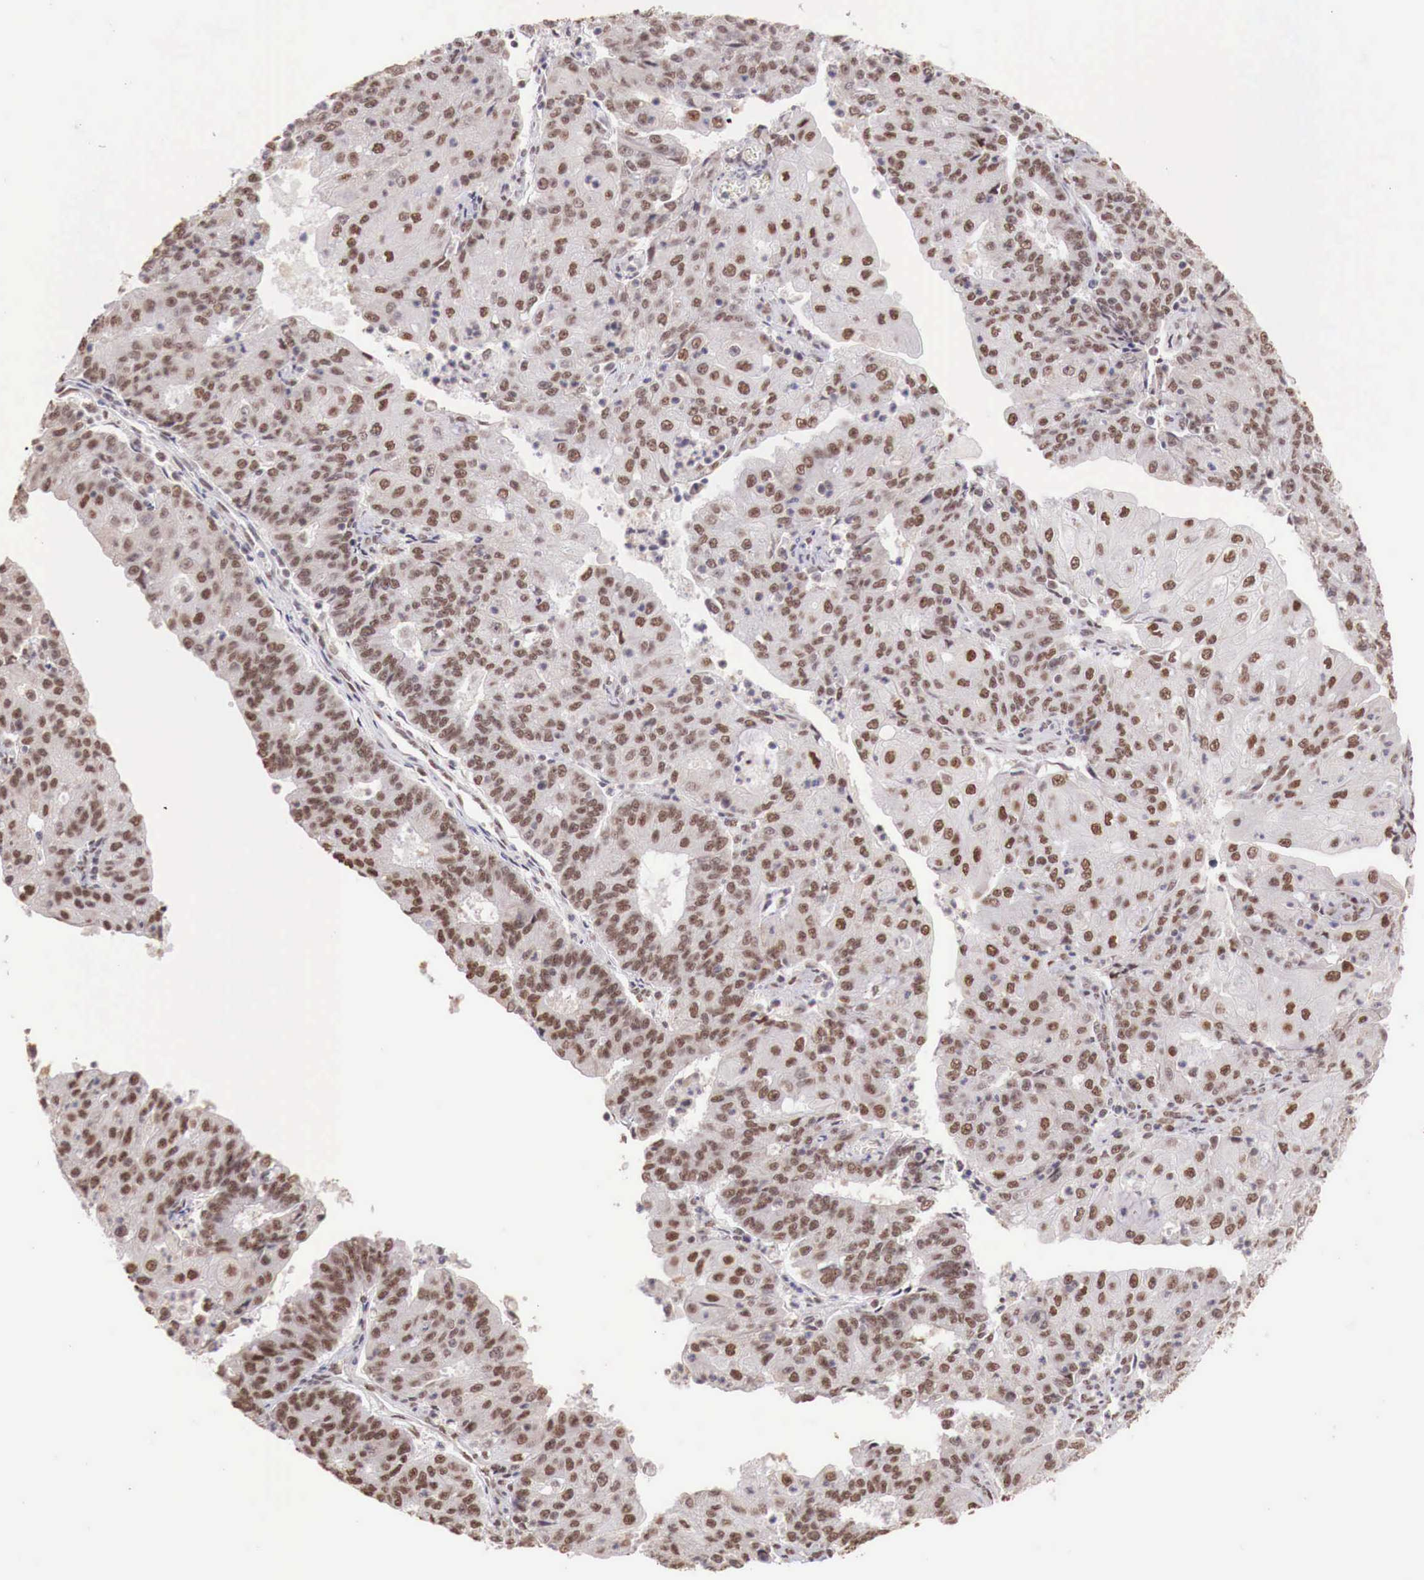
{"staining": {"intensity": "strong", "quantity": ">75%", "location": "nuclear"}, "tissue": "endometrial cancer", "cell_type": "Tumor cells", "image_type": "cancer", "snomed": [{"axis": "morphology", "description": "Adenocarcinoma, NOS"}, {"axis": "topography", "description": "Endometrium"}], "caption": "IHC photomicrograph of neoplastic tissue: adenocarcinoma (endometrial) stained using immunohistochemistry (IHC) demonstrates high levels of strong protein expression localized specifically in the nuclear of tumor cells, appearing as a nuclear brown color.", "gene": "FOXP2", "patient": {"sex": "female", "age": 56}}